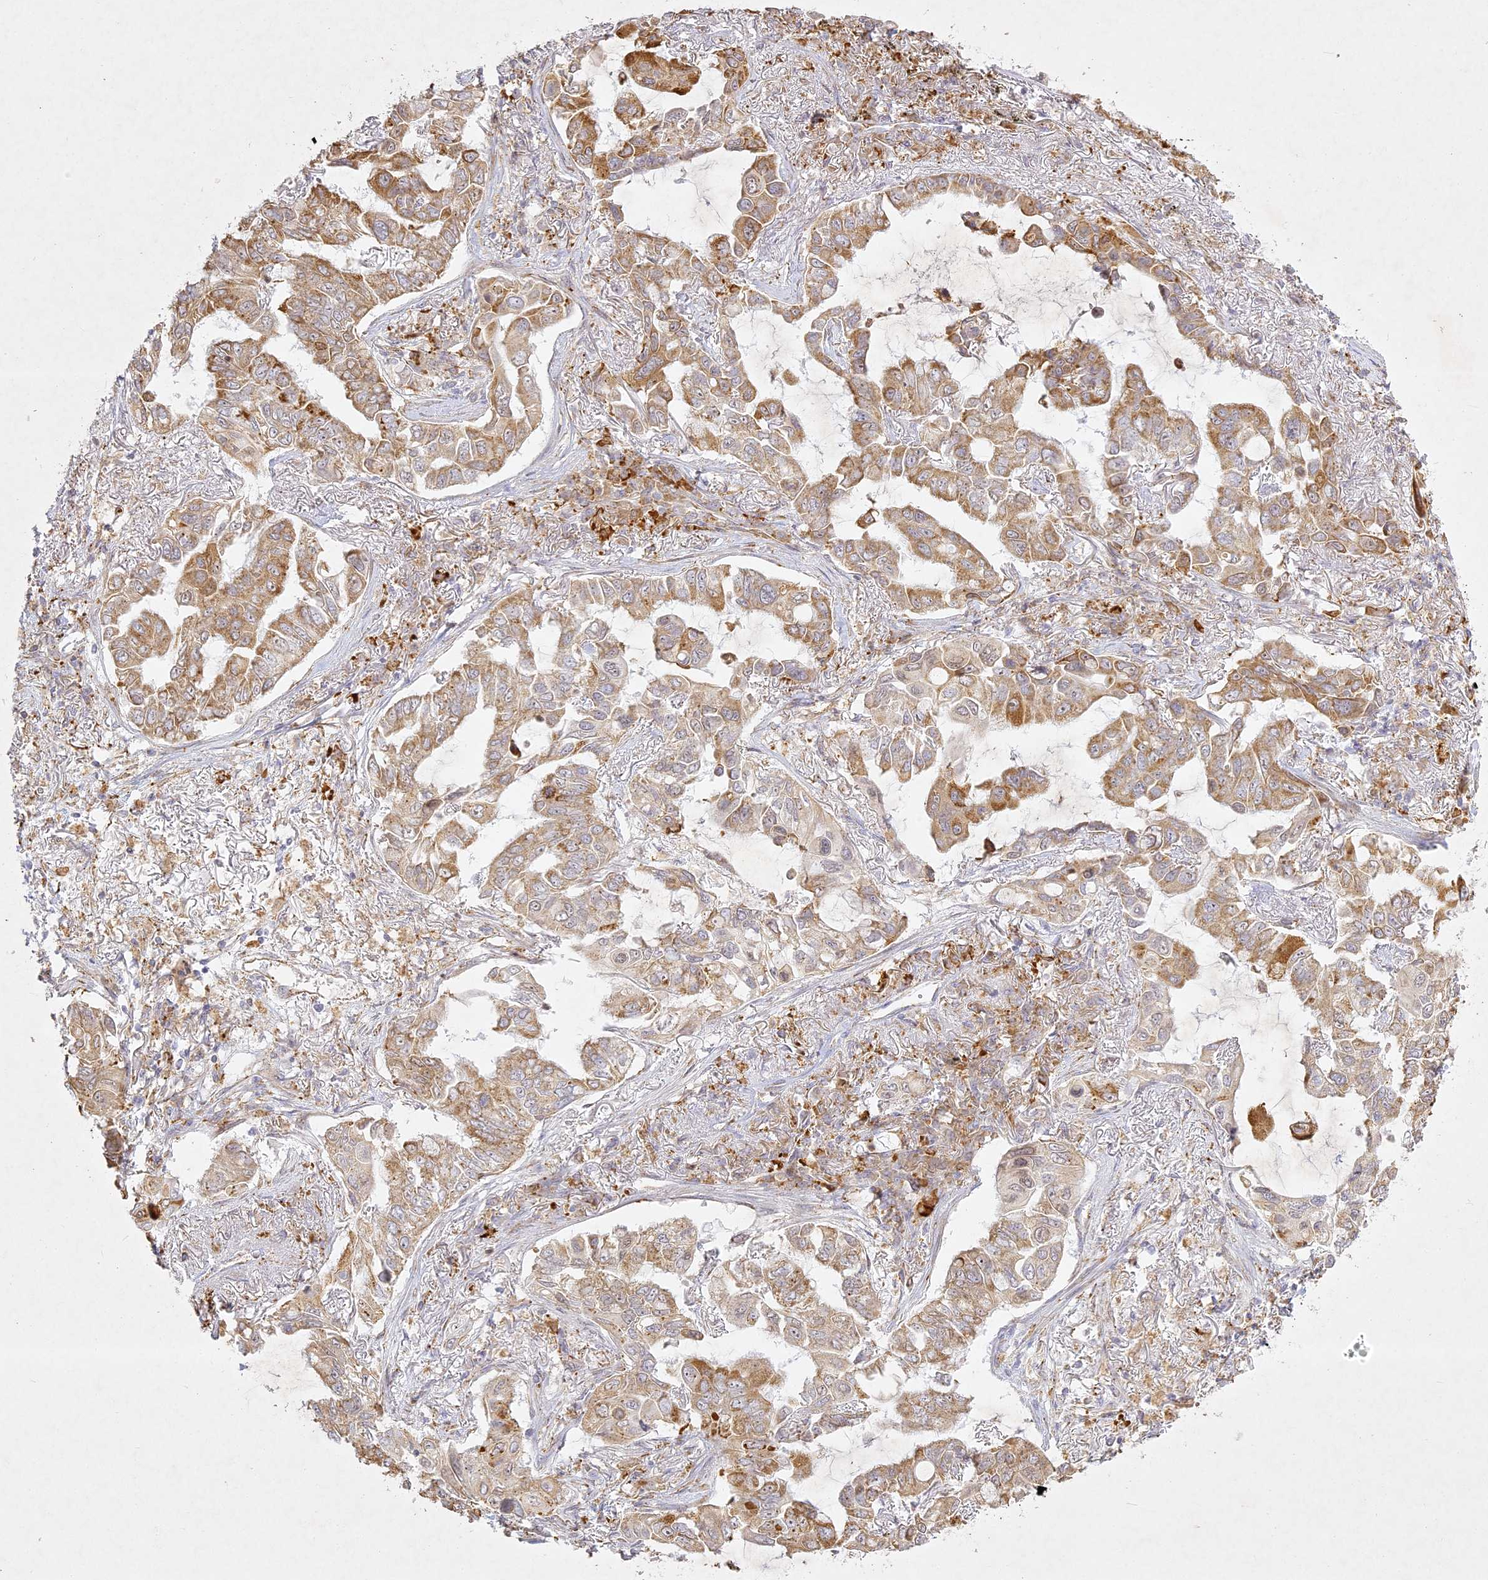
{"staining": {"intensity": "moderate", "quantity": ">75%", "location": "cytoplasmic/membranous,nuclear"}, "tissue": "lung cancer", "cell_type": "Tumor cells", "image_type": "cancer", "snomed": [{"axis": "morphology", "description": "Adenocarcinoma, NOS"}, {"axis": "topography", "description": "Lung"}], "caption": "High-magnification brightfield microscopy of lung cancer stained with DAB (3,3'-diaminobenzidine) (brown) and counterstained with hematoxylin (blue). tumor cells exhibit moderate cytoplasmic/membranous and nuclear expression is appreciated in about>75% of cells.", "gene": "SLC30A5", "patient": {"sex": "male", "age": 64}}